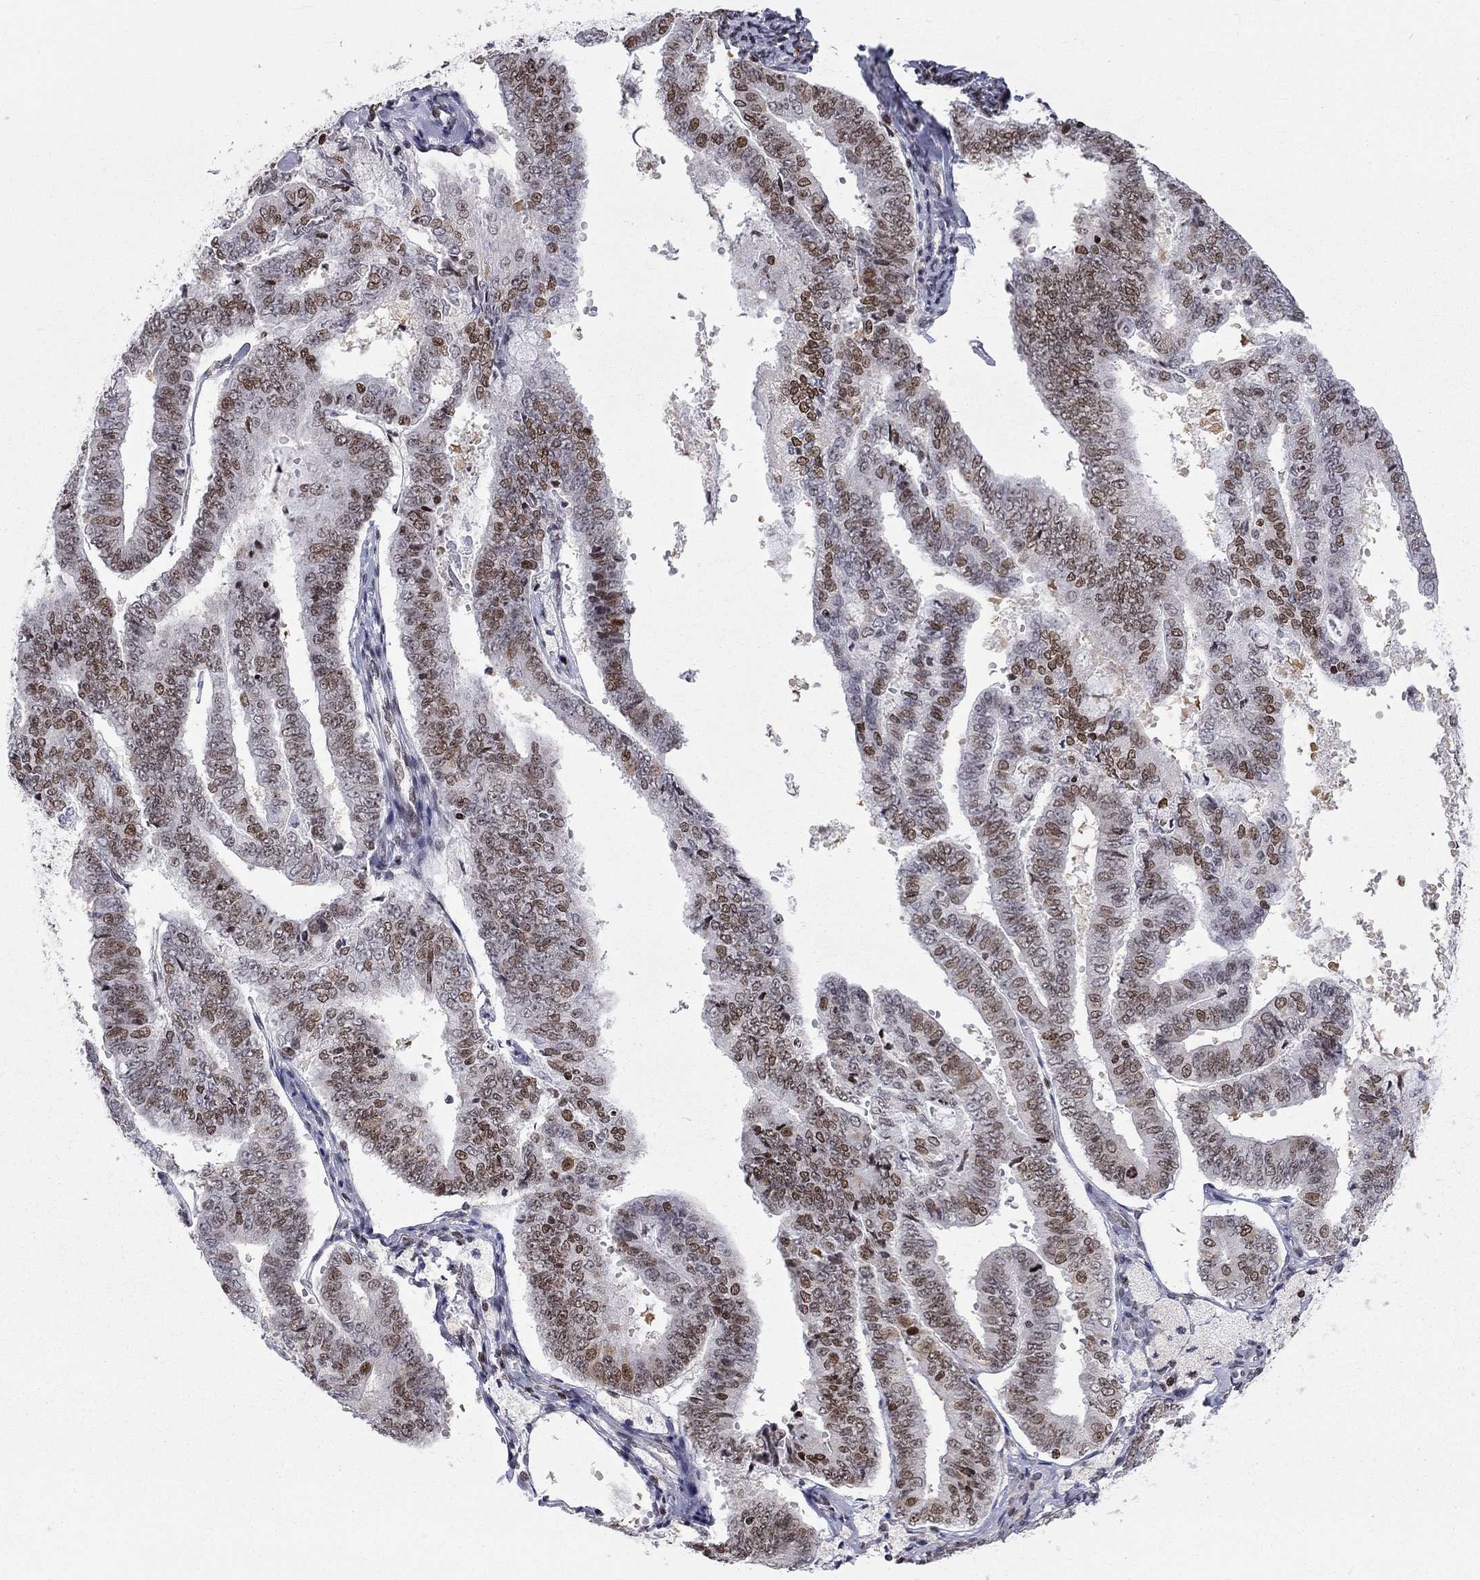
{"staining": {"intensity": "moderate", "quantity": "25%-75%", "location": "nuclear"}, "tissue": "endometrial cancer", "cell_type": "Tumor cells", "image_type": "cancer", "snomed": [{"axis": "morphology", "description": "Adenocarcinoma, NOS"}, {"axis": "topography", "description": "Endometrium"}], "caption": "High-magnification brightfield microscopy of endometrial cancer stained with DAB (brown) and counterstained with hematoxylin (blue). tumor cells exhibit moderate nuclear staining is present in approximately25%-75% of cells.", "gene": "H2AX", "patient": {"sex": "female", "age": 63}}